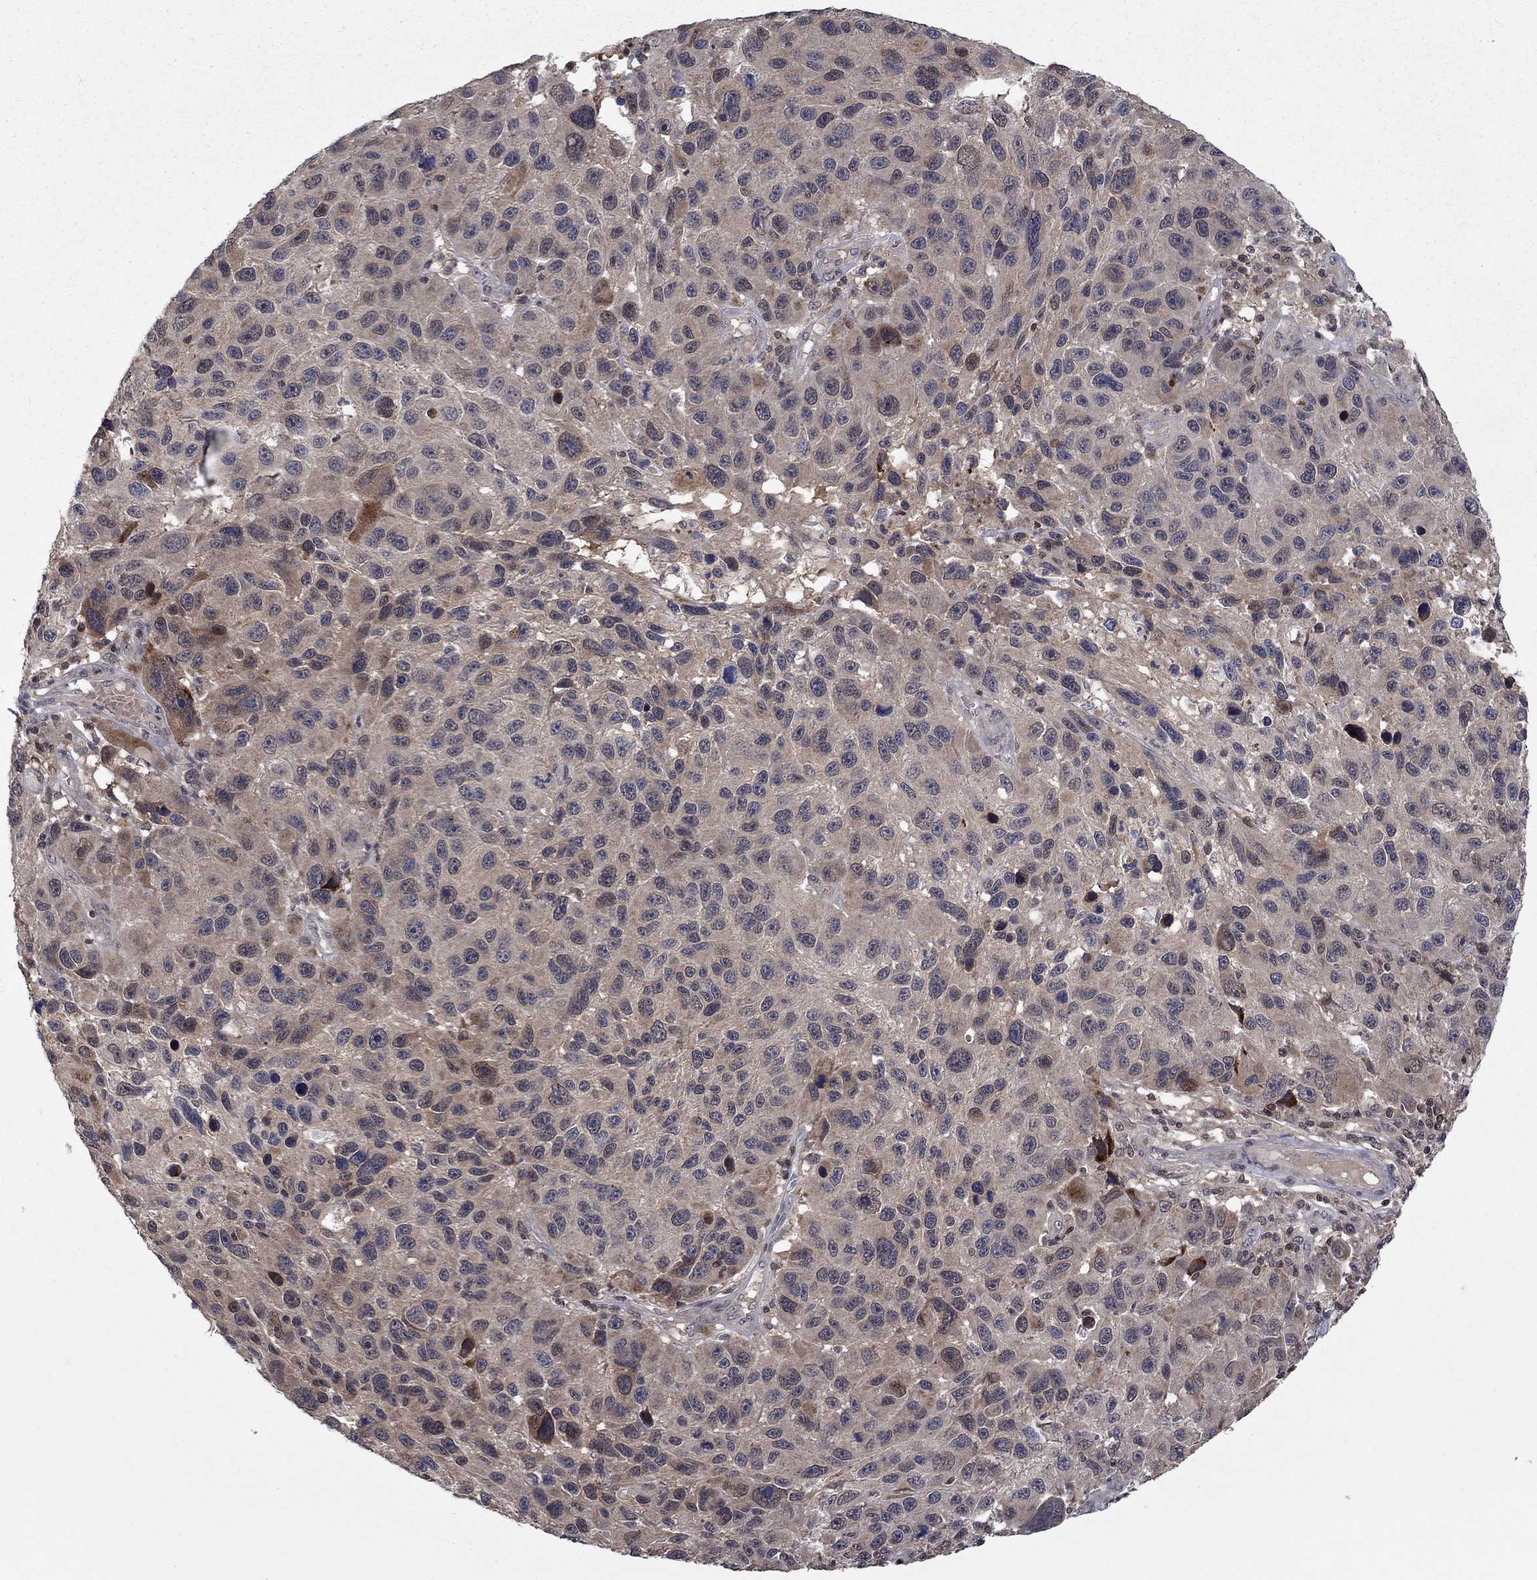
{"staining": {"intensity": "weak", "quantity": "25%-75%", "location": "cytoplasmic/membranous"}, "tissue": "melanoma", "cell_type": "Tumor cells", "image_type": "cancer", "snomed": [{"axis": "morphology", "description": "Malignant melanoma, NOS"}, {"axis": "topography", "description": "Skin"}], "caption": "This micrograph reveals malignant melanoma stained with immunohistochemistry (IHC) to label a protein in brown. The cytoplasmic/membranous of tumor cells show weak positivity for the protein. Nuclei are counter-stained blue.", "gene": "IAH1", "patient": {"sex": "male", "age": 53}}